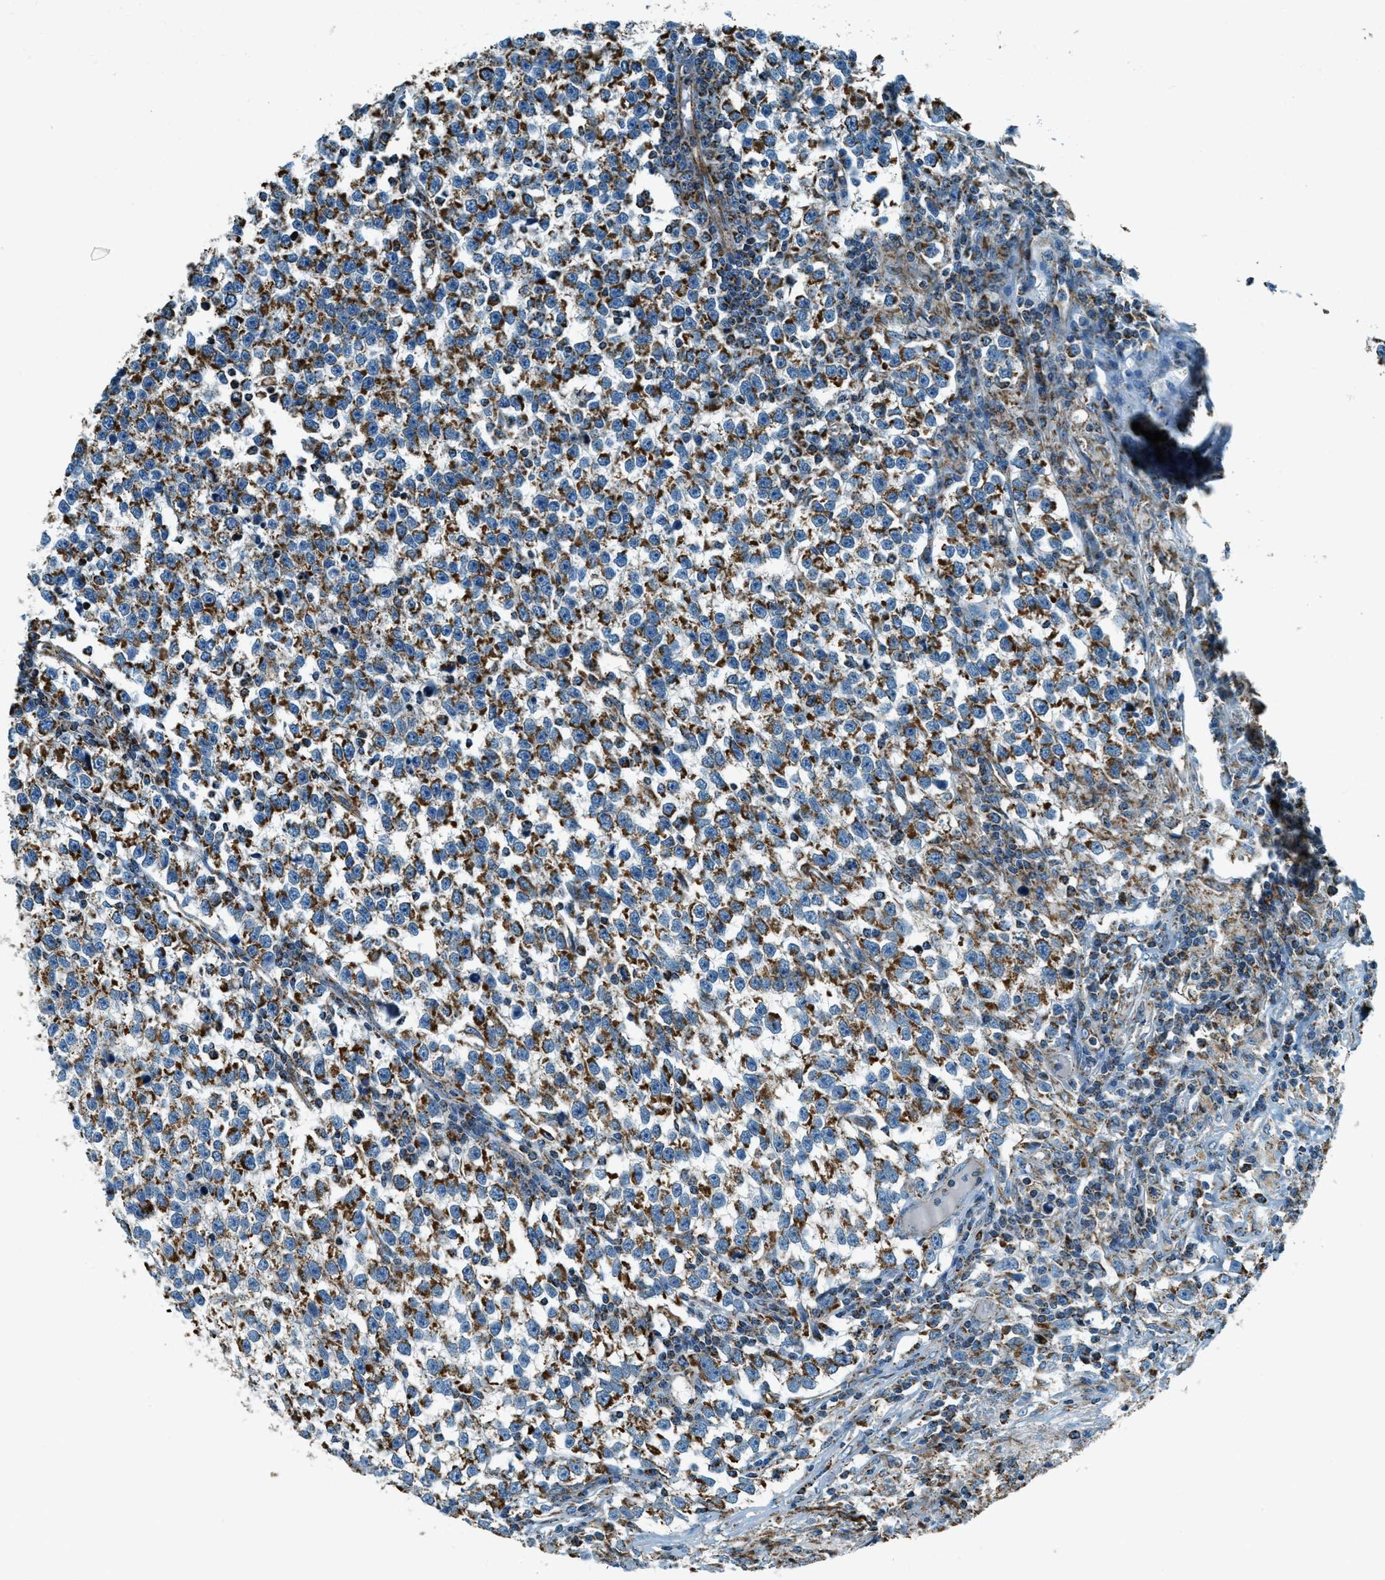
{"staining": {"intensity": "strong", "quantity": ">75%", "location": "cytoplasmic/membranous"}, "tissue": "testis cancer", "cell_type": "Tumor cells", "image_type": "cancer", "snomed": [{"axis": "morphology", "description": "Normal tissue, NOS"}, {"axis": "morphology", "description": "Seminoma, NOS"}, {"axis": "topography", "description": "Testis"}], "caption": "High-power microscopy captured an immunohistochemistry image of testis seminoma, revealing strong cytoplasmic/membranous expression in about >75% of tumor cells.", "gene": "CHST15", "patient": {"sex": "male", "age": 43}}